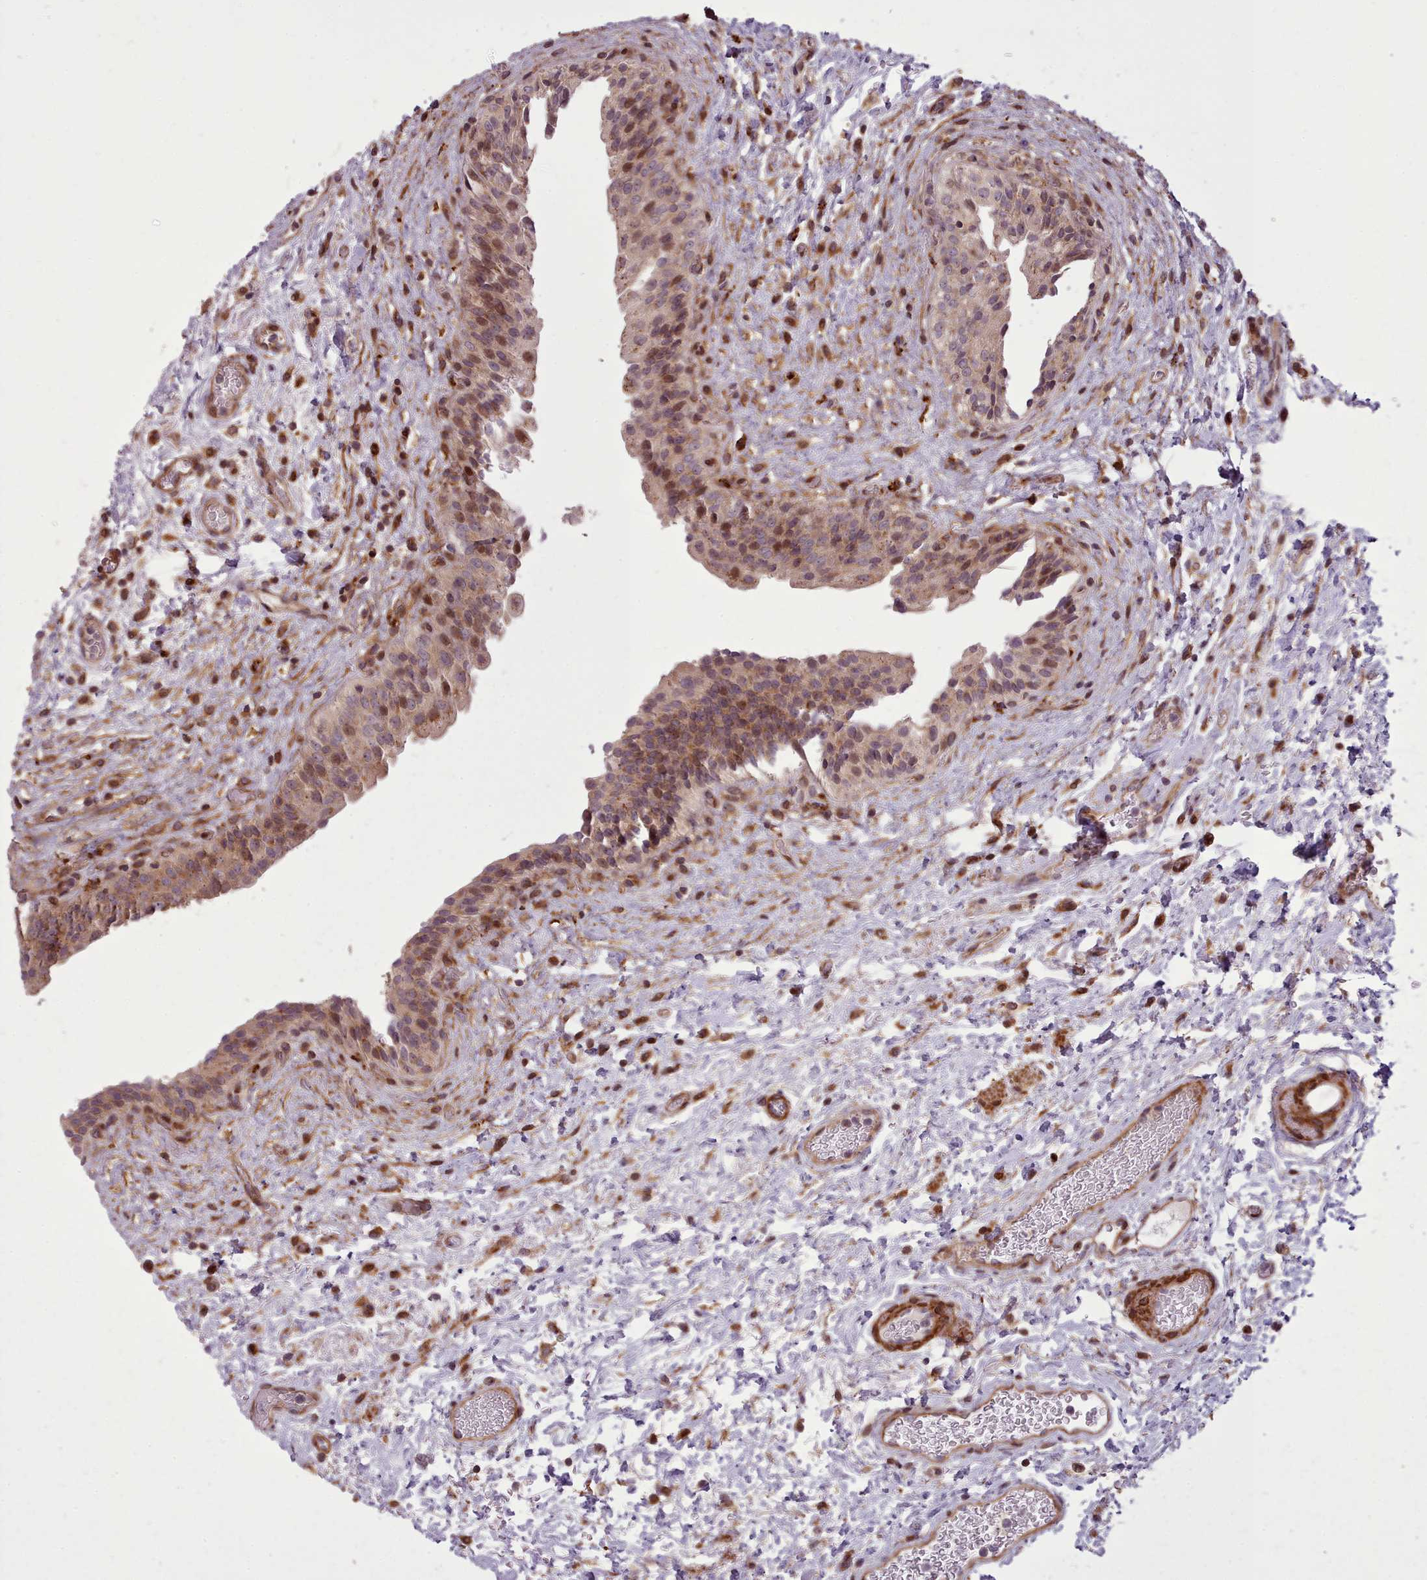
{"staining": {"intensity": "moderate", "quantity": ">75%", "location": "cytoplasmic/membranous,nuclear"}, "tissue": "urinary bladder", "cell_type": "Urothelial cells", "image_type": "normal", "snomed": [{"axis": "morphology", "description": "Normal tissue, NOS"}, {"axis": "topography", "description": "Urinary bladder"}], "caption": "Moderate cytoplasmic/membranous,nuclear staining is seen in approximately >75% of urothelial cells in normal urinary bladder.", "gene": "NLRP7", "patient": {"sex": "male", "age": 69}}